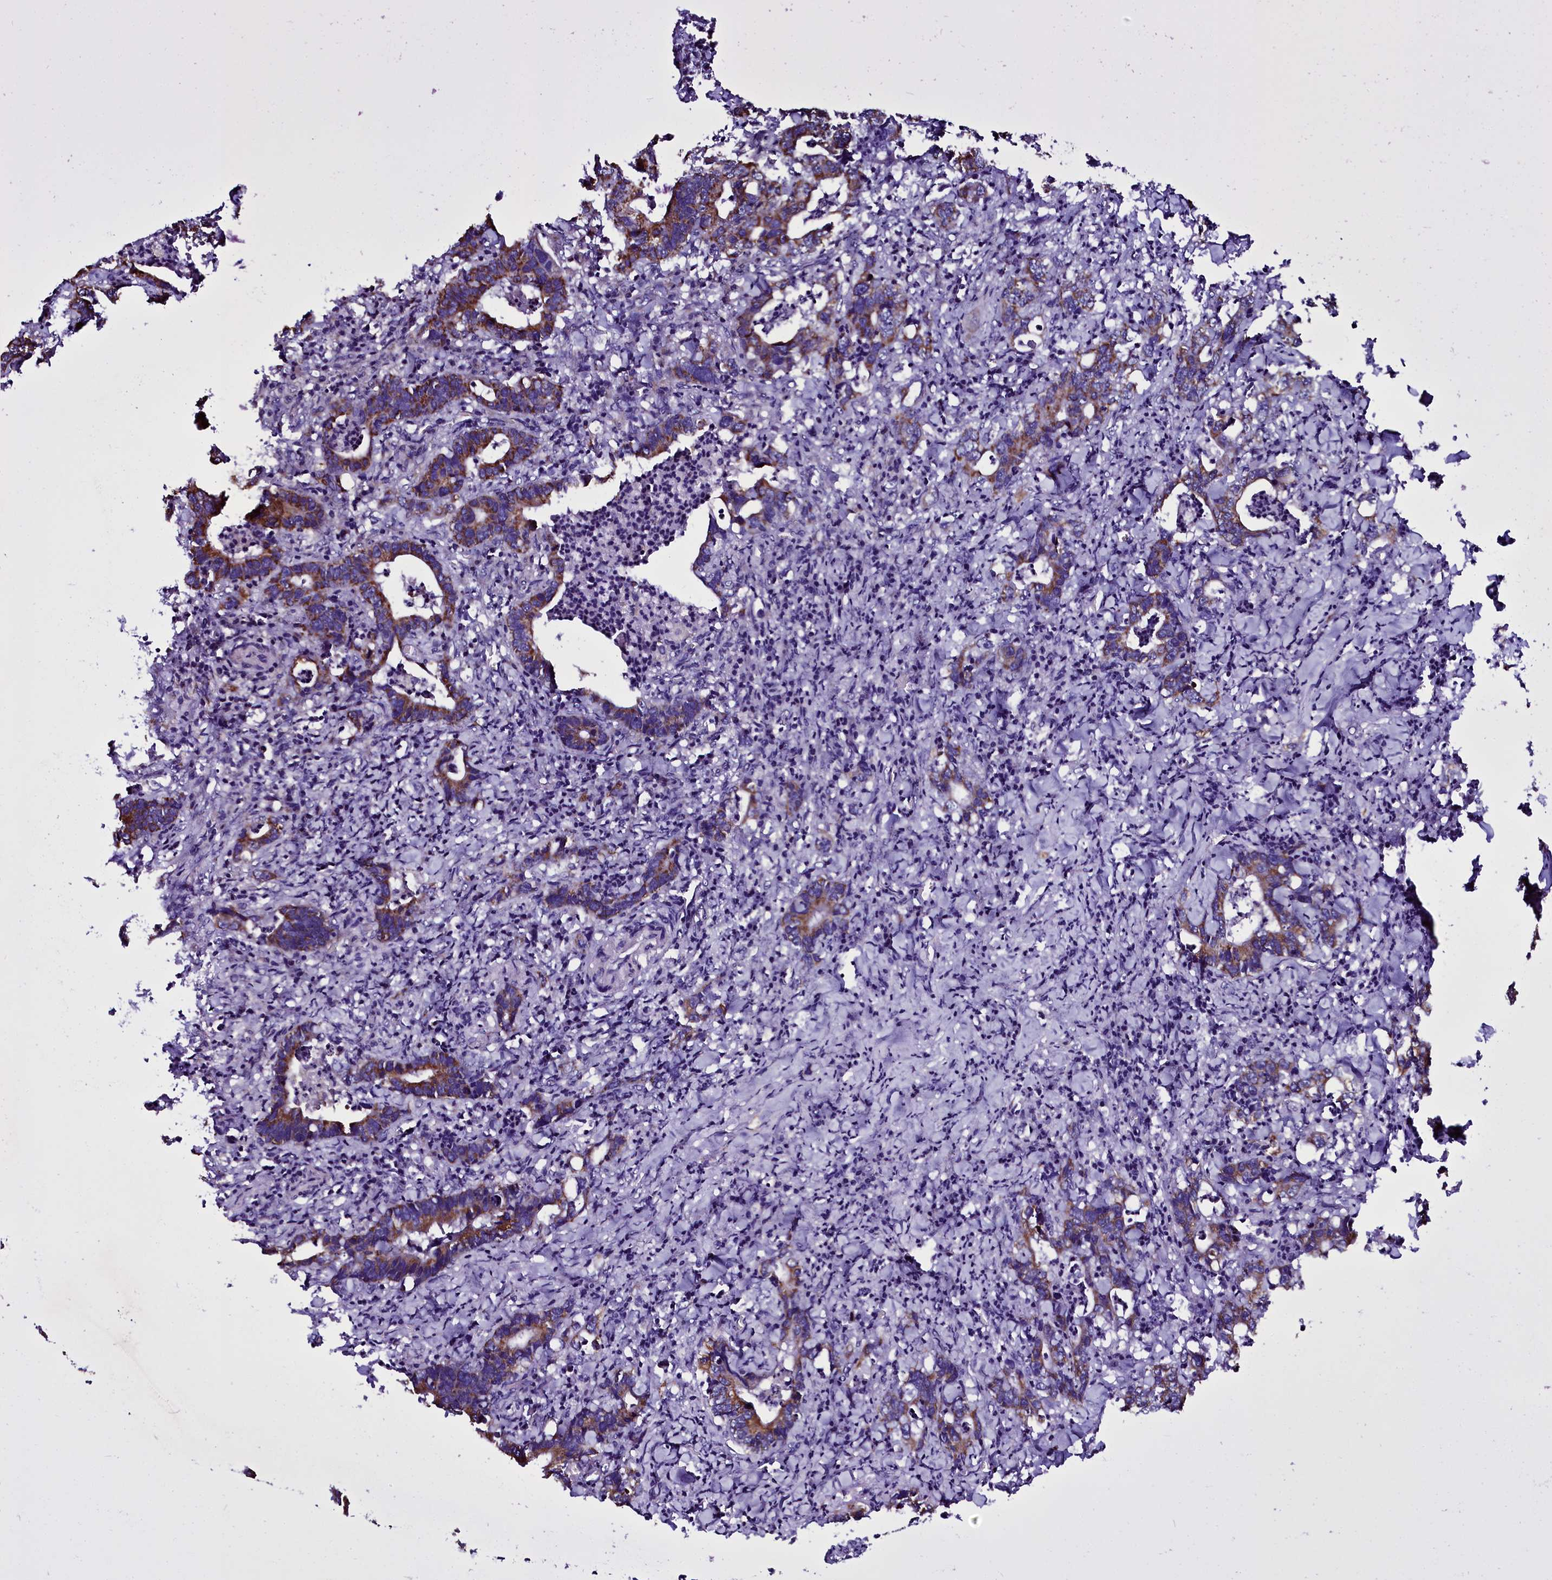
{"staining": {"intensity": "moderate", "quantity": "25%-75%", "location": "cytoplasmic/membranous"}, "tissue": "colorectal cancer", "cell_type": "Tumor cells", "image_type": "cancer", "snomed": [{"axis": "morphology", "description": "Adenocarcinoma, NOS"}, {"axis": "topography", "description": "Colon"}], "caption": "Immunohistochemical staining of human colorectal adenocarcinoma demonstrates medium levels of moderate cytoplasmic/membranous expression in approximately 25%-75% of tumor cells. The protein of interest is stained brown, and the nuclei are stained in blue (DAB IHC with brightfield microscopy, high magnification).", "gene": "NAA80", "patient": {"sex": "female", "age": 75}}